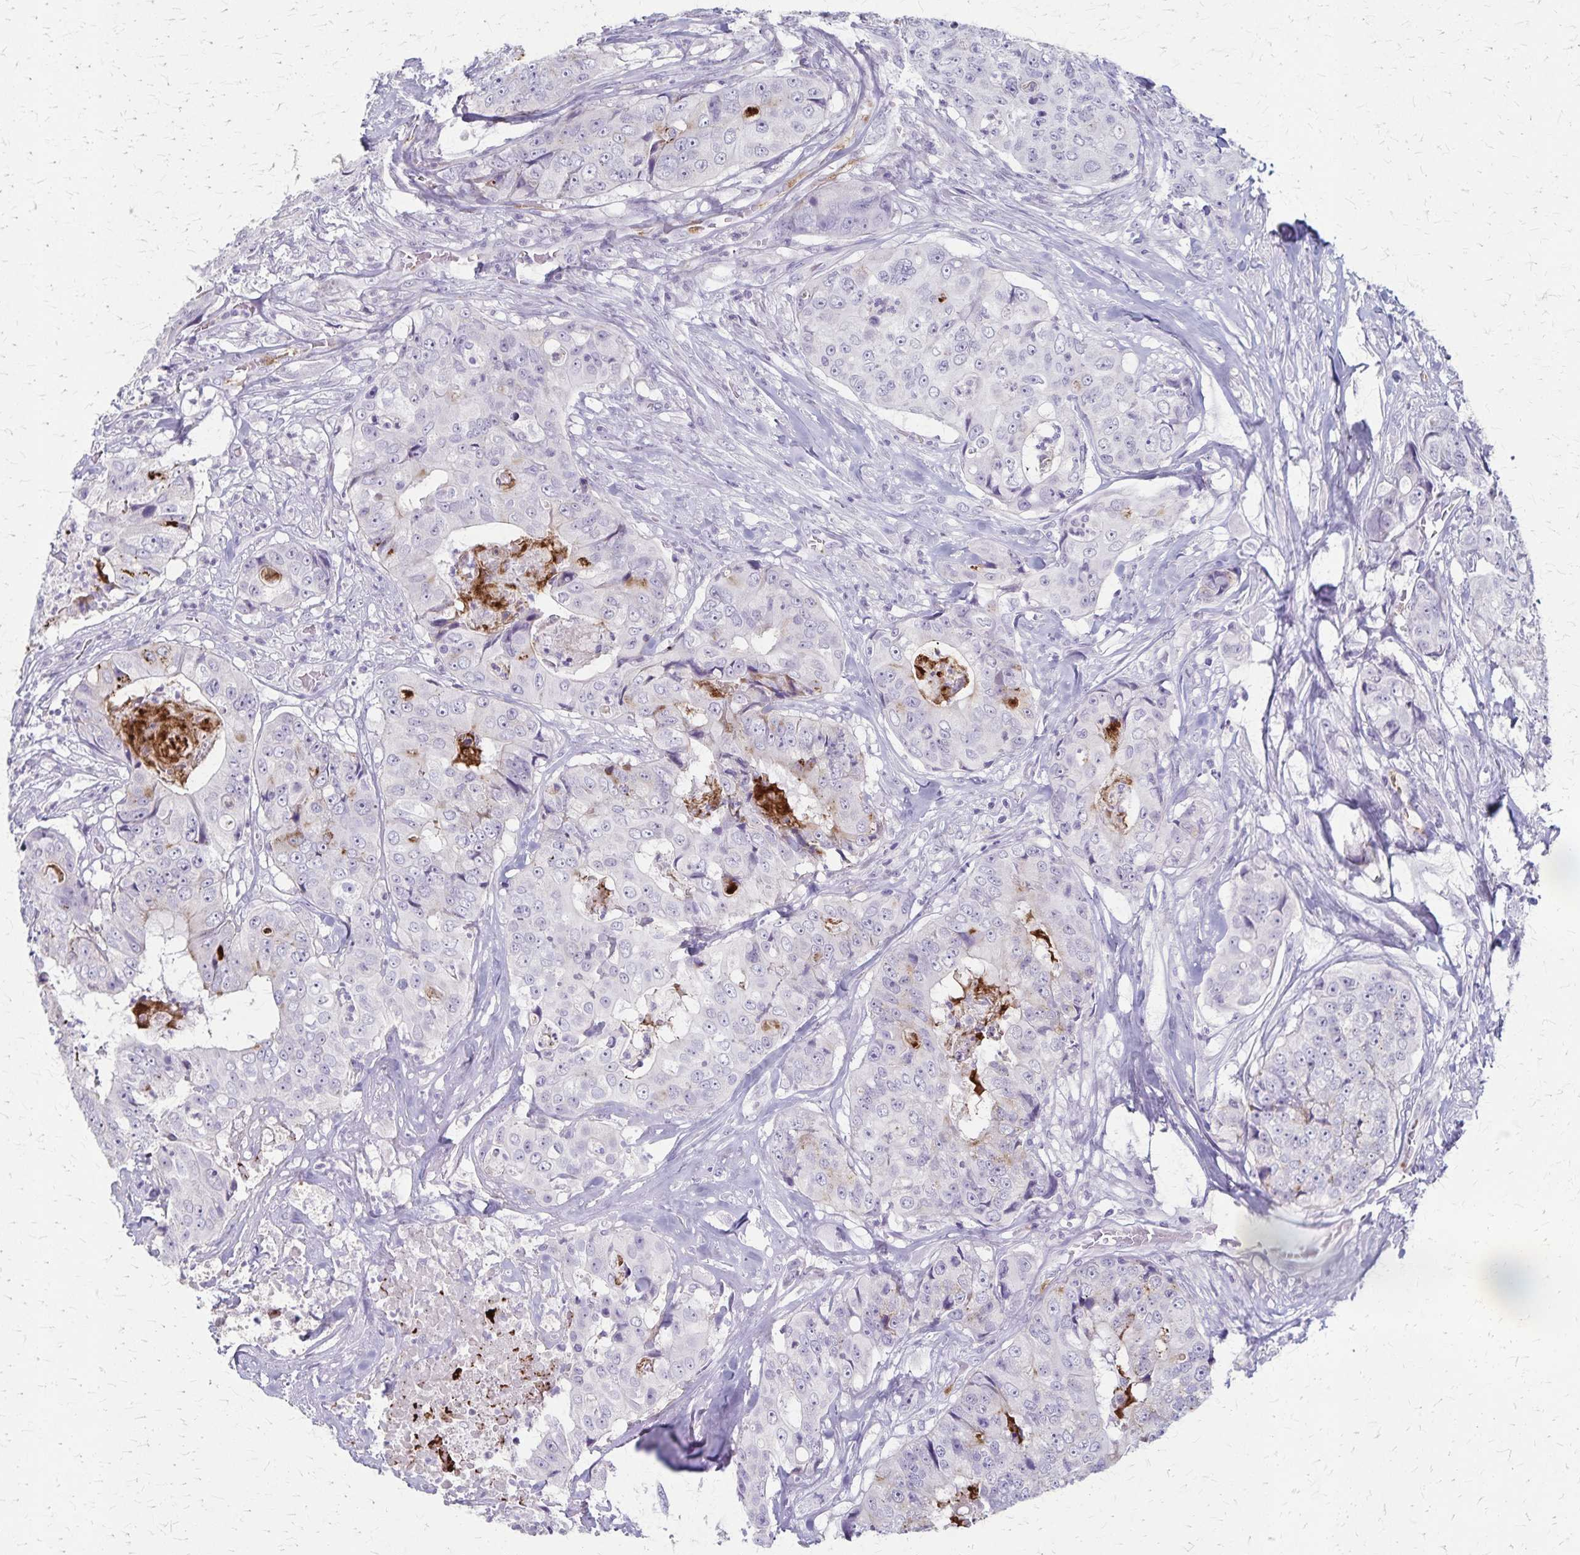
{"staining": {"intensity": "negative", "quantity": "none", "location": "none"}, "tissue": "colorectal cancer", "cell_type": "Tumor cells", "image_type": "cancer", "snomed": [{"axis": "morphology", "description": "Adenocarcinoma, NOS"}, {"axis": "topography", "description": "Rectum"}], "caption": "Adenocarcinoma (colorectal) stained for a protein using immunohistochemistry reveals no positivity tumor cells.", "gene": "RASL10B", "patient": {"sex": "female", "age": 62}}